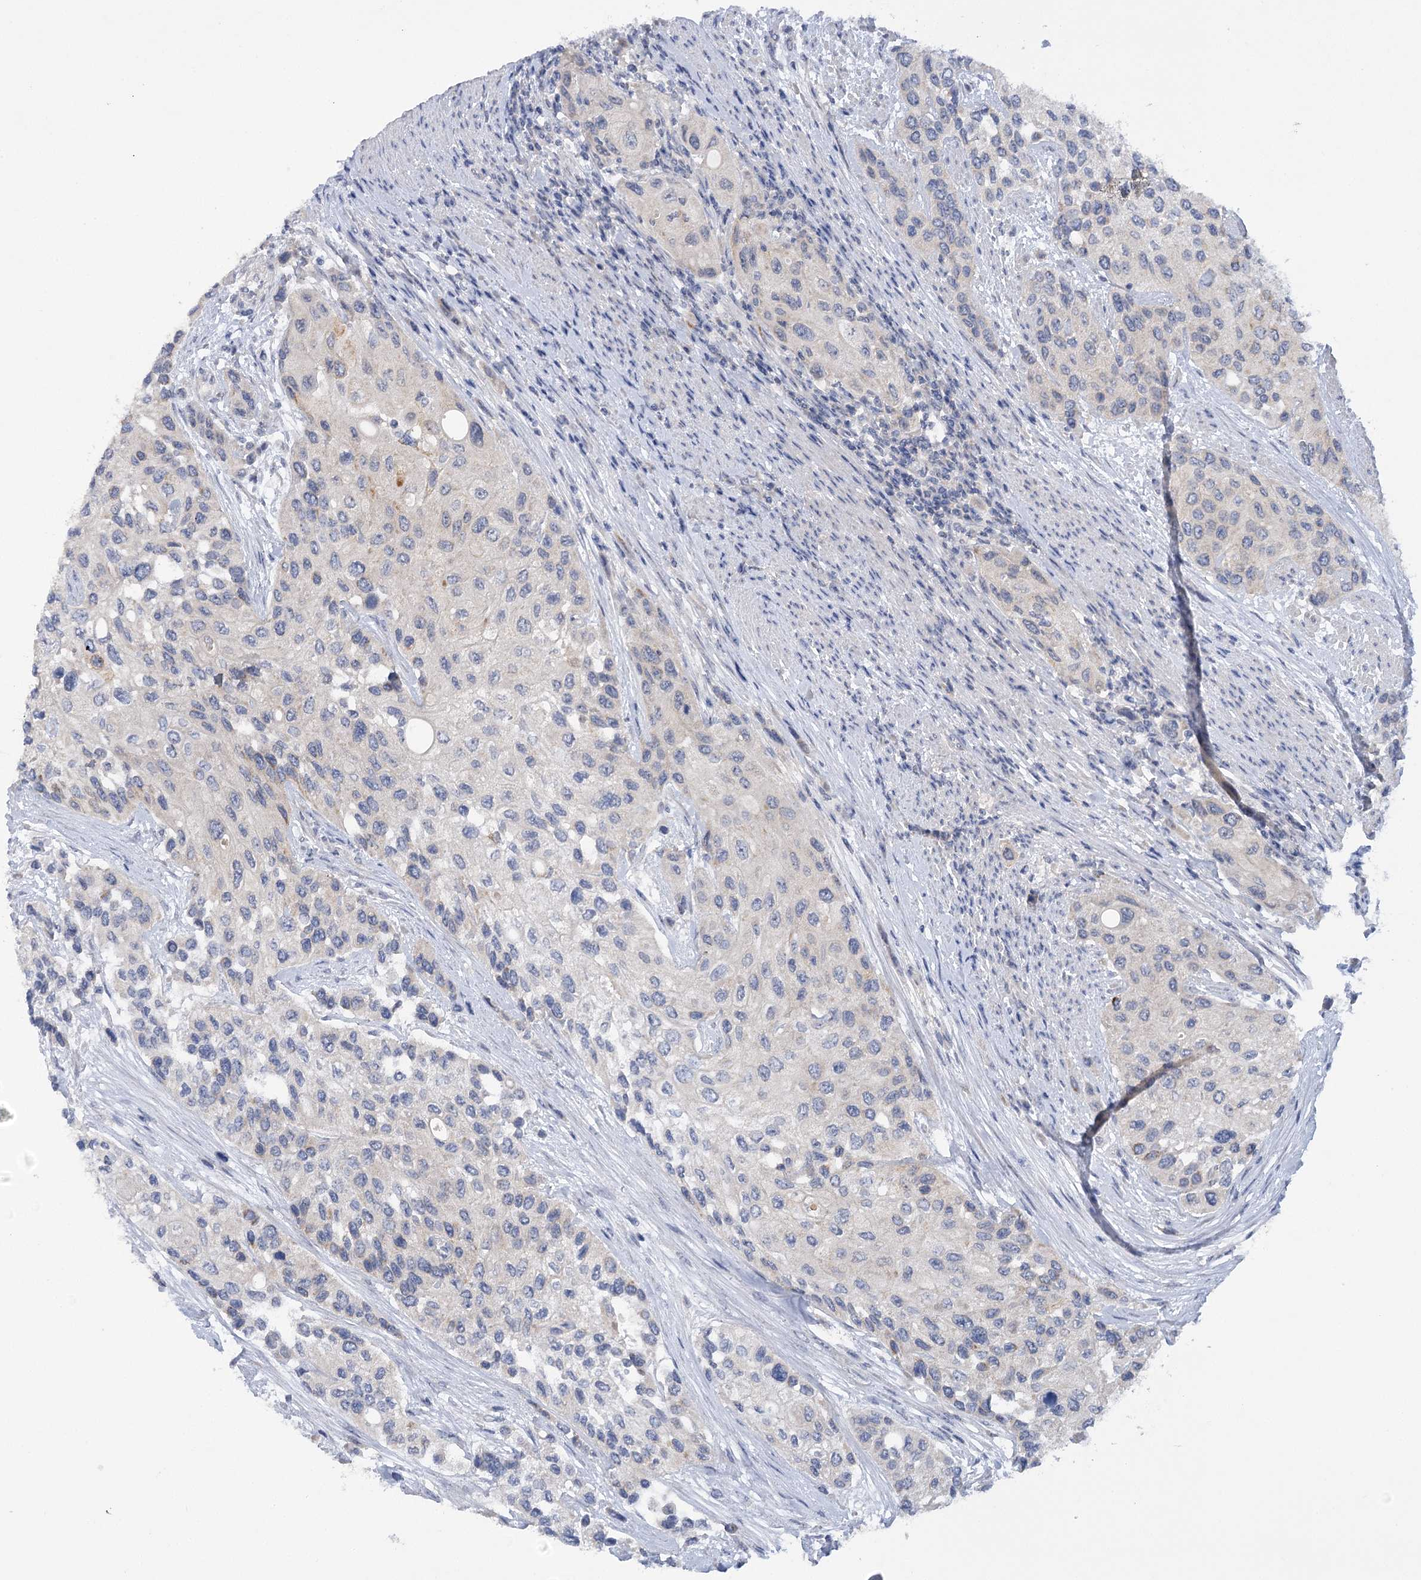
{"staining": {"intensity": "negative", "quantity": "none", "location": "none"}, "tissue": "urothelial cancer", "cell_type": "Tumor cells", "image_type": "cancer", "snomed": [{"axis": "morphology", "description": "Normal tissue, NOS"}, {"axis": "morphology", "description": "Urothelial carcinoma, High grade"}, {"axis": "topography", "description": "Vascular tissue"}, {"axis": "topography", "description": "Urinary bladder"}], "caption": "Tumor cells are negative for brown protein staining in urothelial cancer. (Stains: DAB IHC with hematoxylin counter stain, Microscopy: brightfield microscopy at high magnification).", "gene": "DCUN1D1", "patient": {"sex": "female", "age": 56}}